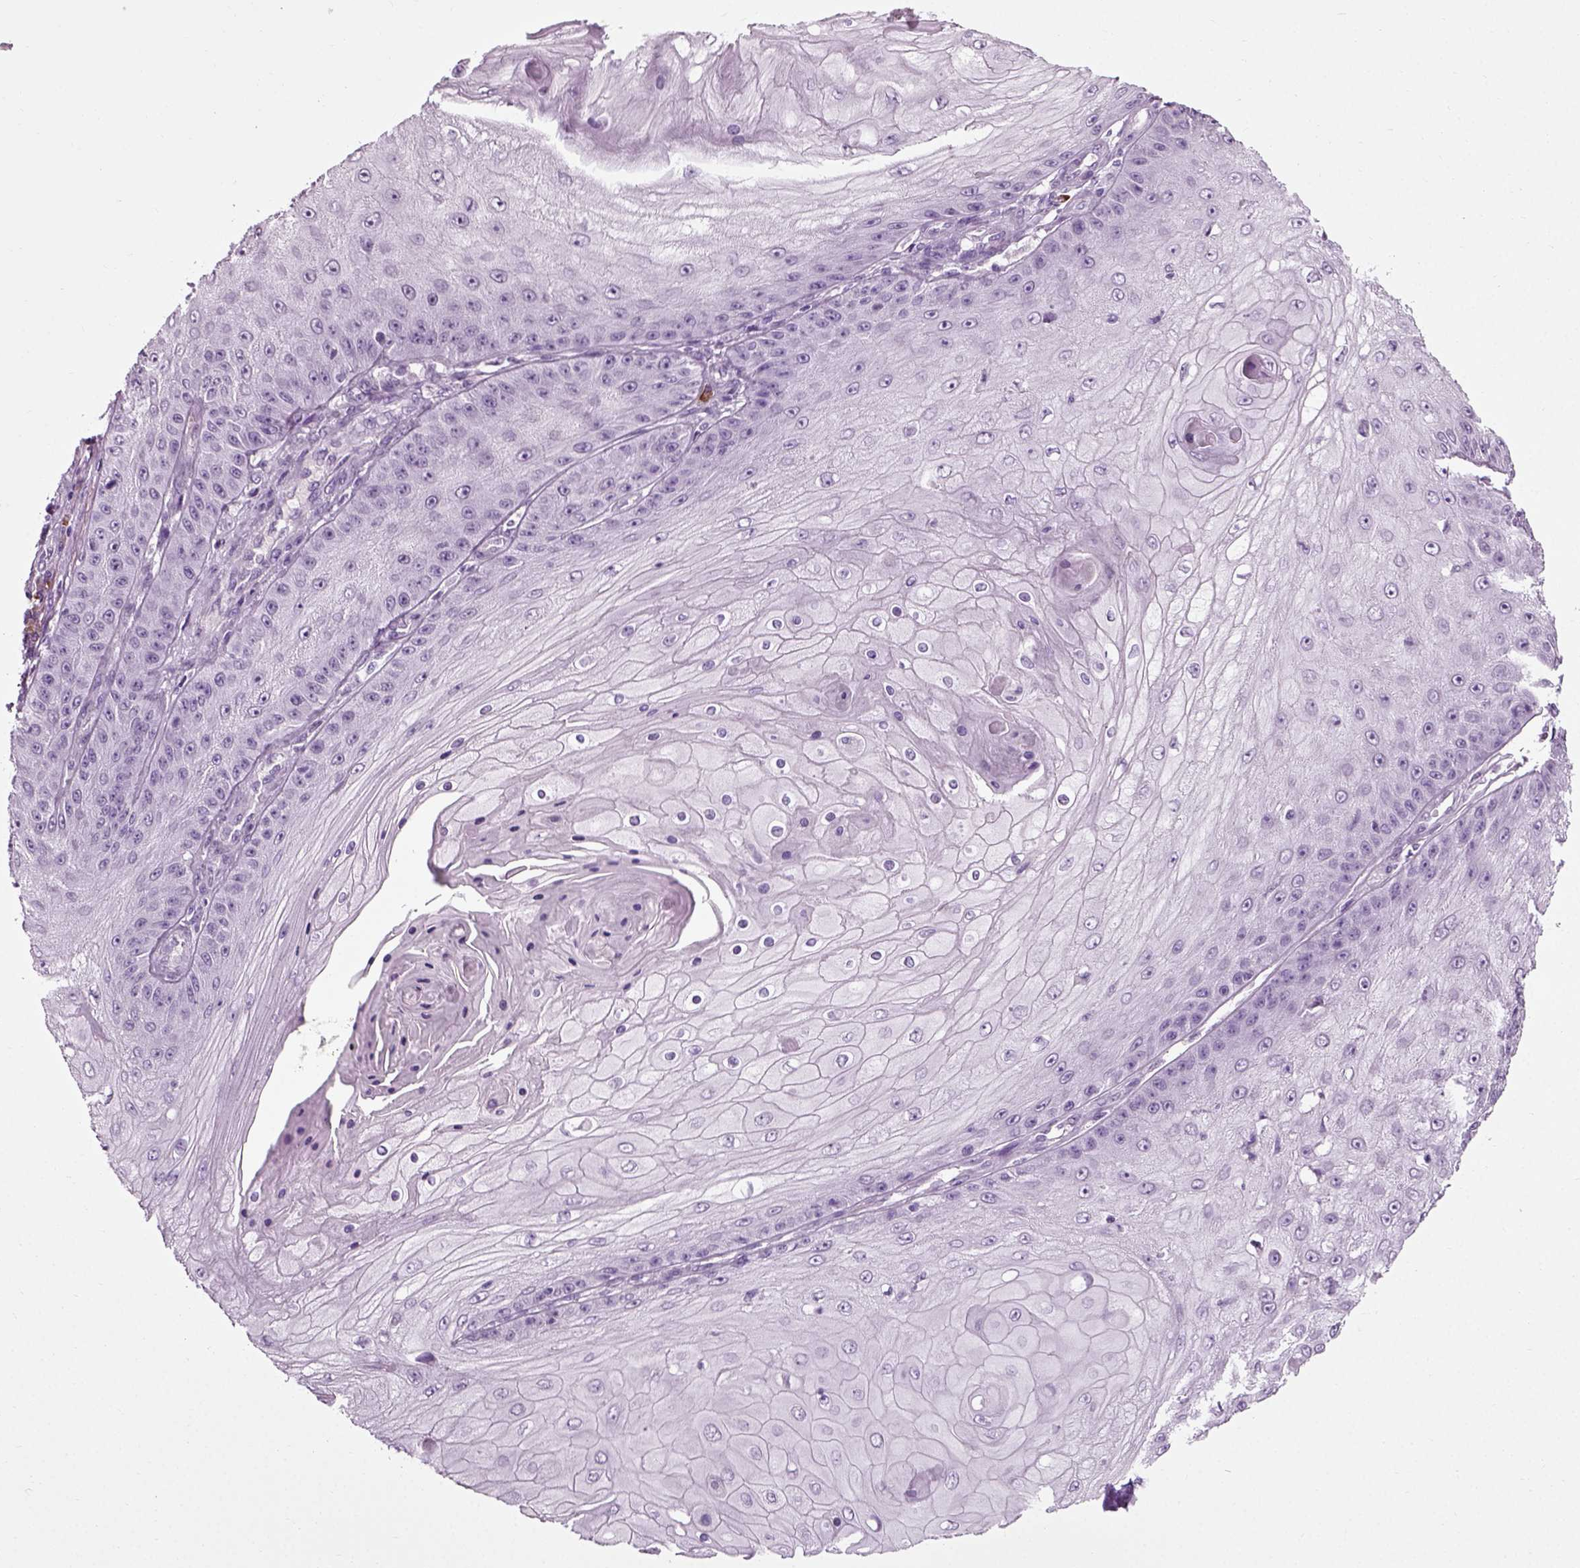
{"staining": {"intensity": "negative", "quantity": "none", "location": "none"}, "tissue": "skin cancer", "cell_type": "Tumor cells", "image_type": "cancer", "snomed": [{"axis": "morphology", "description": "Squamous cell carcinoma, NOS"}, {"axis": "topography", "description": "Skin"}], "caption": "Immunohistochemistry of skin squamous cell carcinoma reveals no staining in tumor cells. (DAB IHC visualized using brightfield microscopy, high magnification).", "gene": "SLC26A8", "patient": {"sex": "male", "age": 70}}